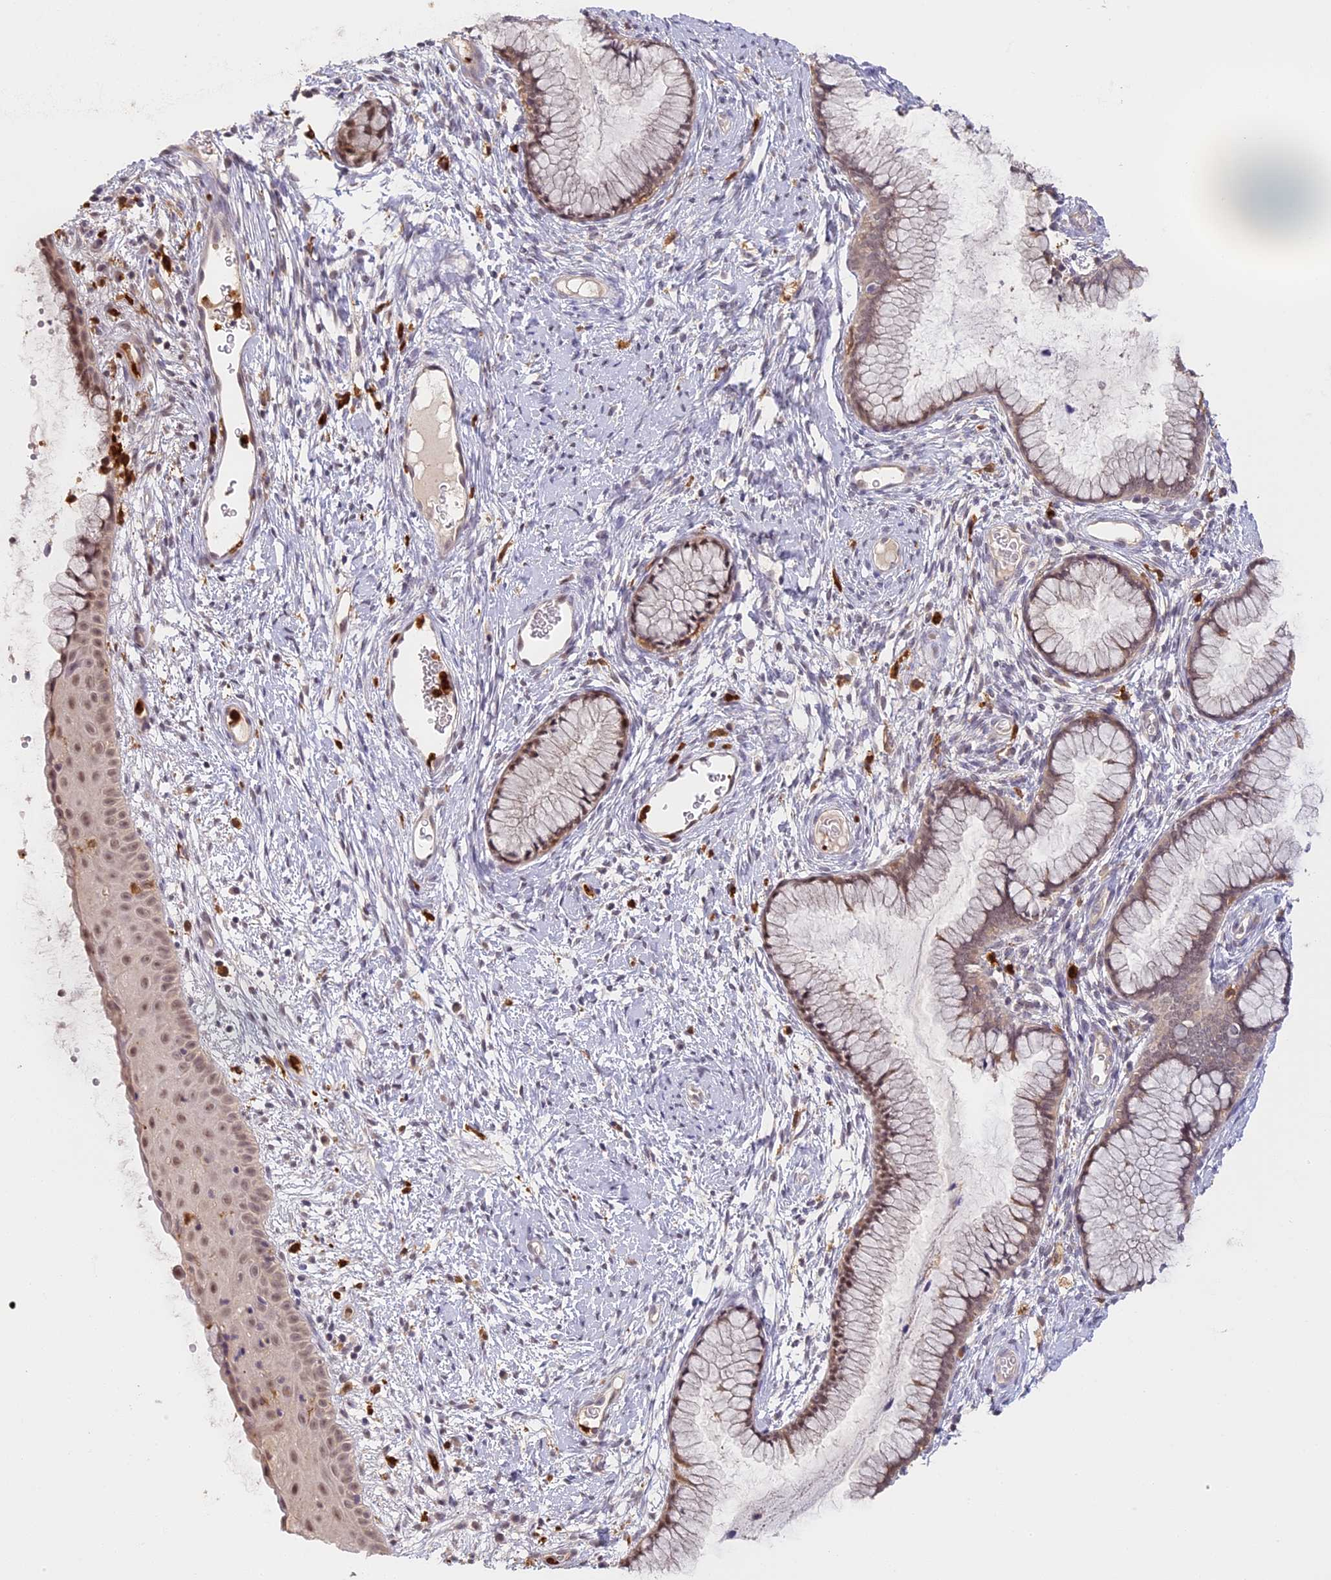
{"staining": {"intensity": "weak", "quantity": "25%-75%", "location": "cytoplasmic/membranous"}, "tissue": "cervix", "cell_type": "Glandular cells", "image_type": "normal", "snomed": [{"axis": "morphology", "description": "Normal tissue, NOS"}, {"axis": "topography", "description": "Cervix"}], "caption": "High-magnification brightfield microscopy of benign cervix stained with DAB (brown) and counterstained with hematoxylin (blue). glandular cells exhibit weak cytoplasmic/membranous positivity is present in approximately25%-75% of cells. The staining is performed using DAB brown chromogen to label protein expression. The nuclei are counter-stained blue using hematoxylin.", "gene": "NCF4", "patient": {"sex": "female", "age": 42}}